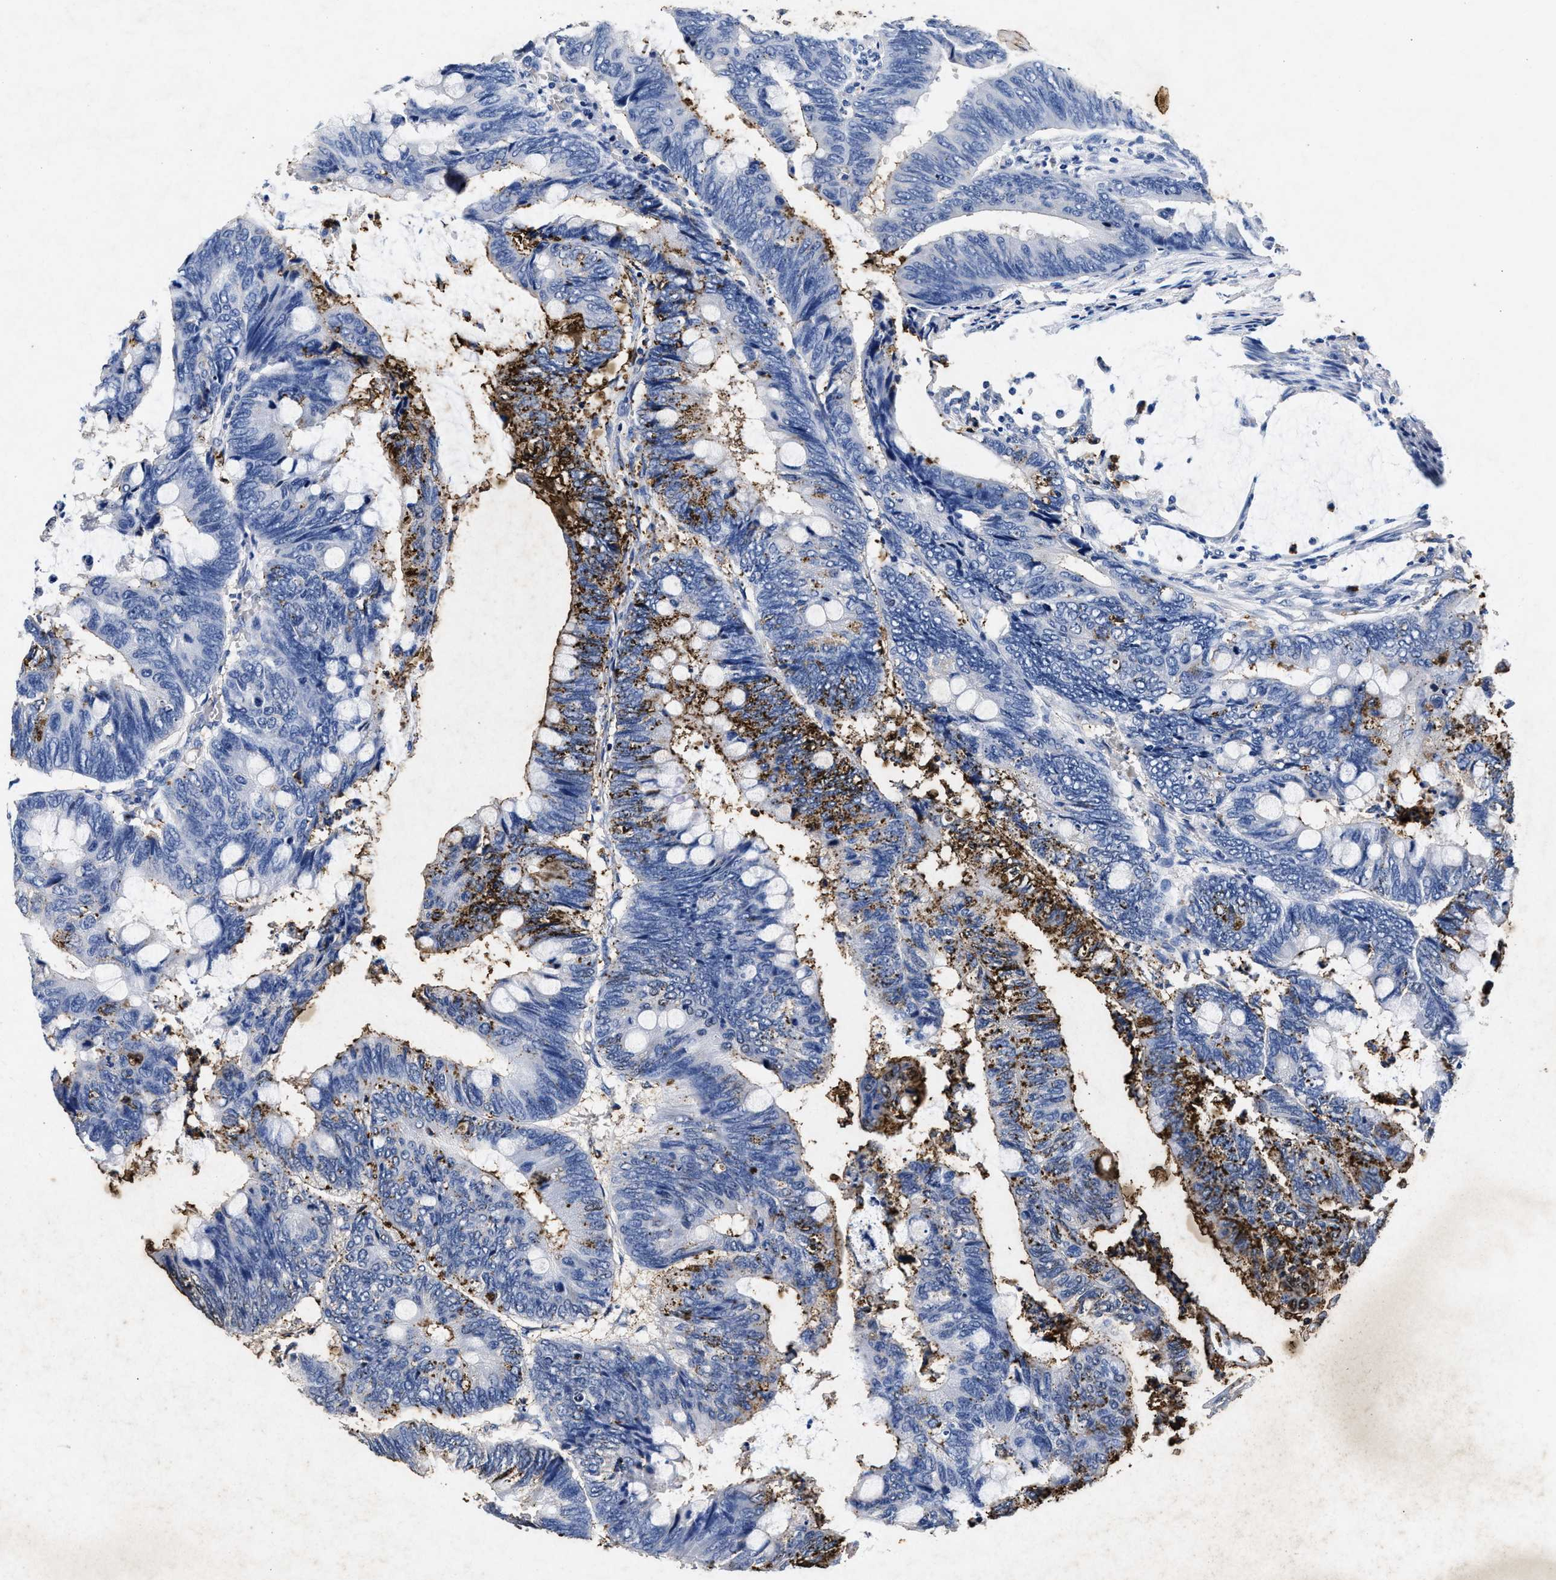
{"staining": {"intensity": "moderate", "quantity": "<25%", "location": "cytoplasmic/membranous"}, "tissue": "colorectal cancer", "cell_type": "Tumor cells", "image_type": "cancer", "snomed": [{"axis": "morphology", "description": "Normal tissue, NOS"}, {"axis": "morphology", "description": "Adenocarcinoma, NOS"}, {"axis": "topography", "description": "Rectum"}, {"axis": "topography", "description": "Peripheral nerve tissue"}], "caption": "Approximately <25% of tumor cells in human colorectal cancer demonstrate moderate cytoplasmic/membranous protein expression as visualized by brown immunohistochemical staining.", "gene": "LTB4R2", "patient": {"sex": "male", "age": 92}}